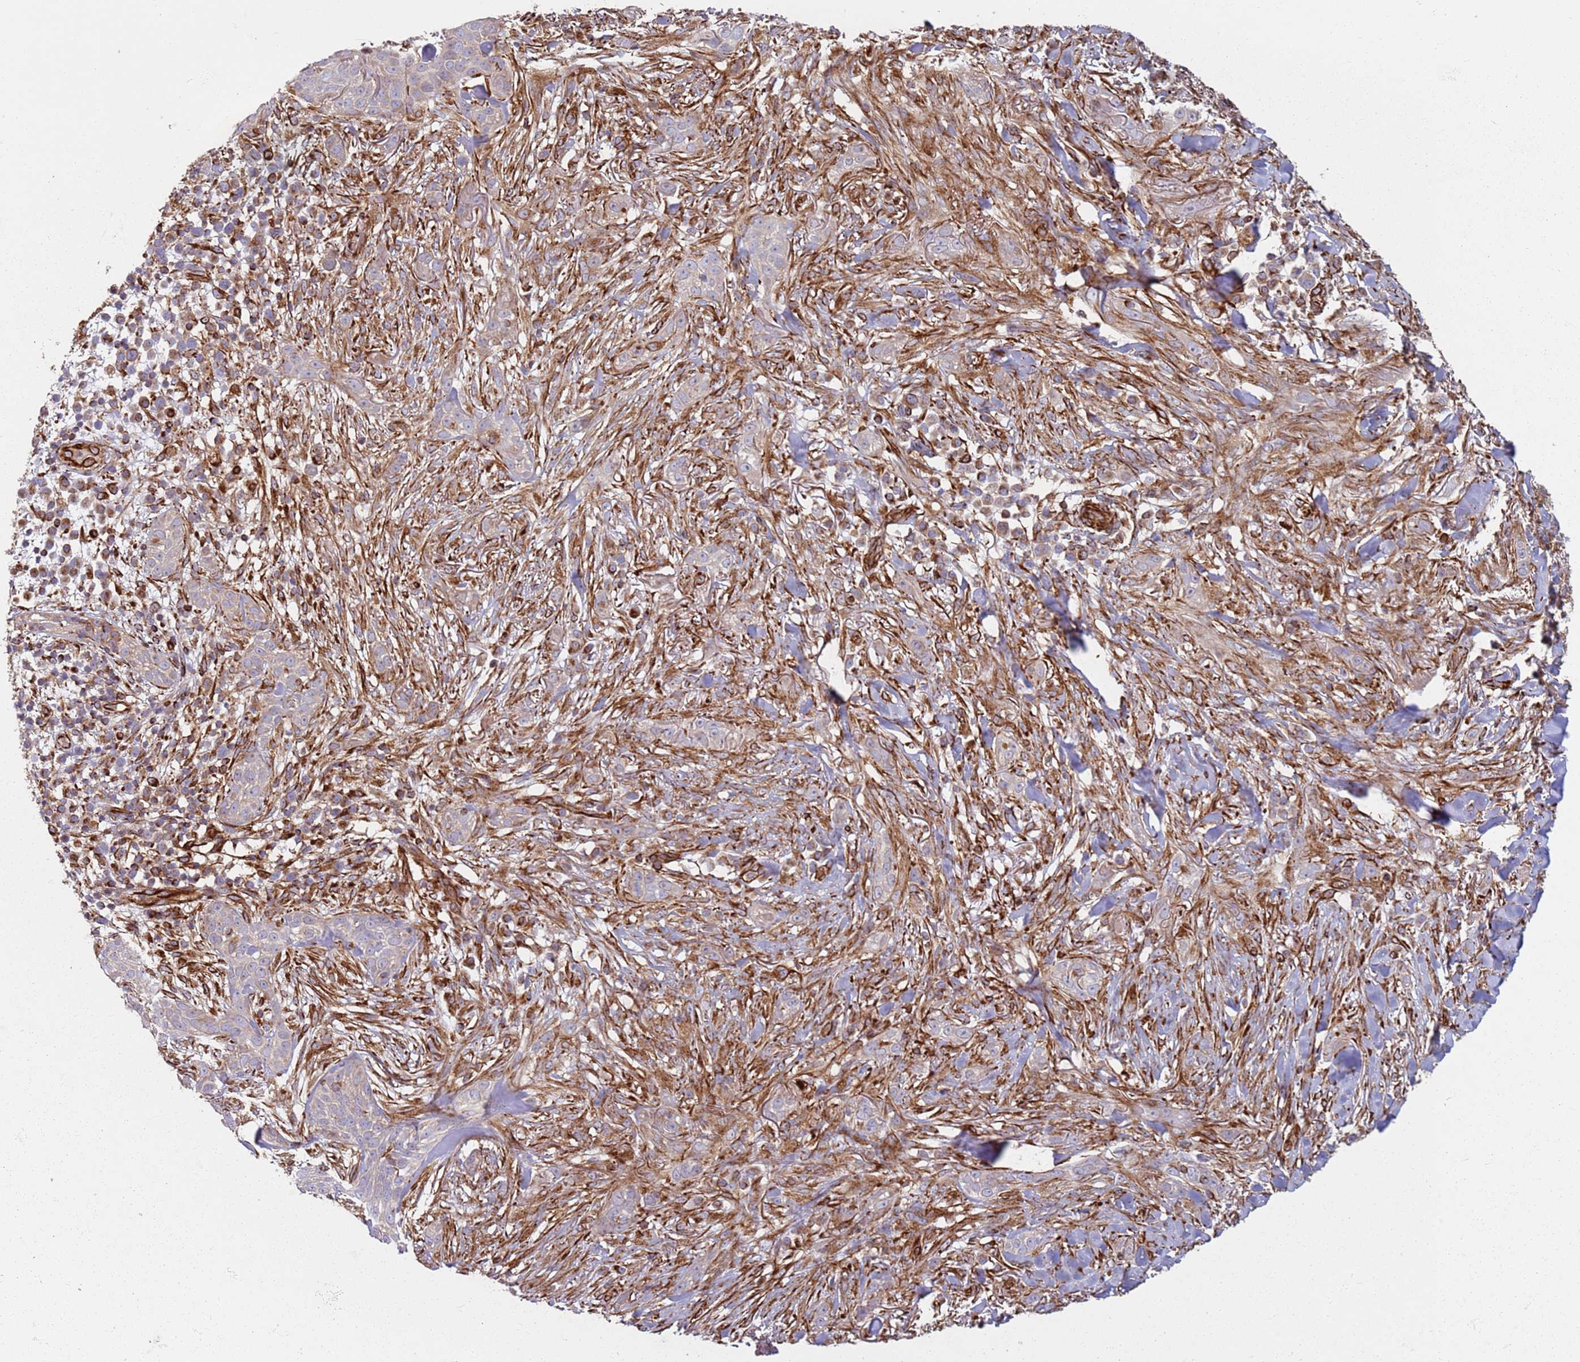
{"staining": {"intensity": "weak", "quantity": ">75%", "location": "cytoplasmic/membranous"}, "tissue": "skin cancer", "cell_type": "Tumor cells", "image_type": "cancer", "snomed": [{"axis": "morphology", "description": "Basal cell carcinoma"}, {"axis": "topography", "description": "Skin"}], "caption": "An image of human skin basal cell carcinoma stained for a protein reveals weak cytoplasmic/membranous brown staining in tumor cells.", "gene": "SNAPIN", "patient": {"sex": "male", "age": 72}}